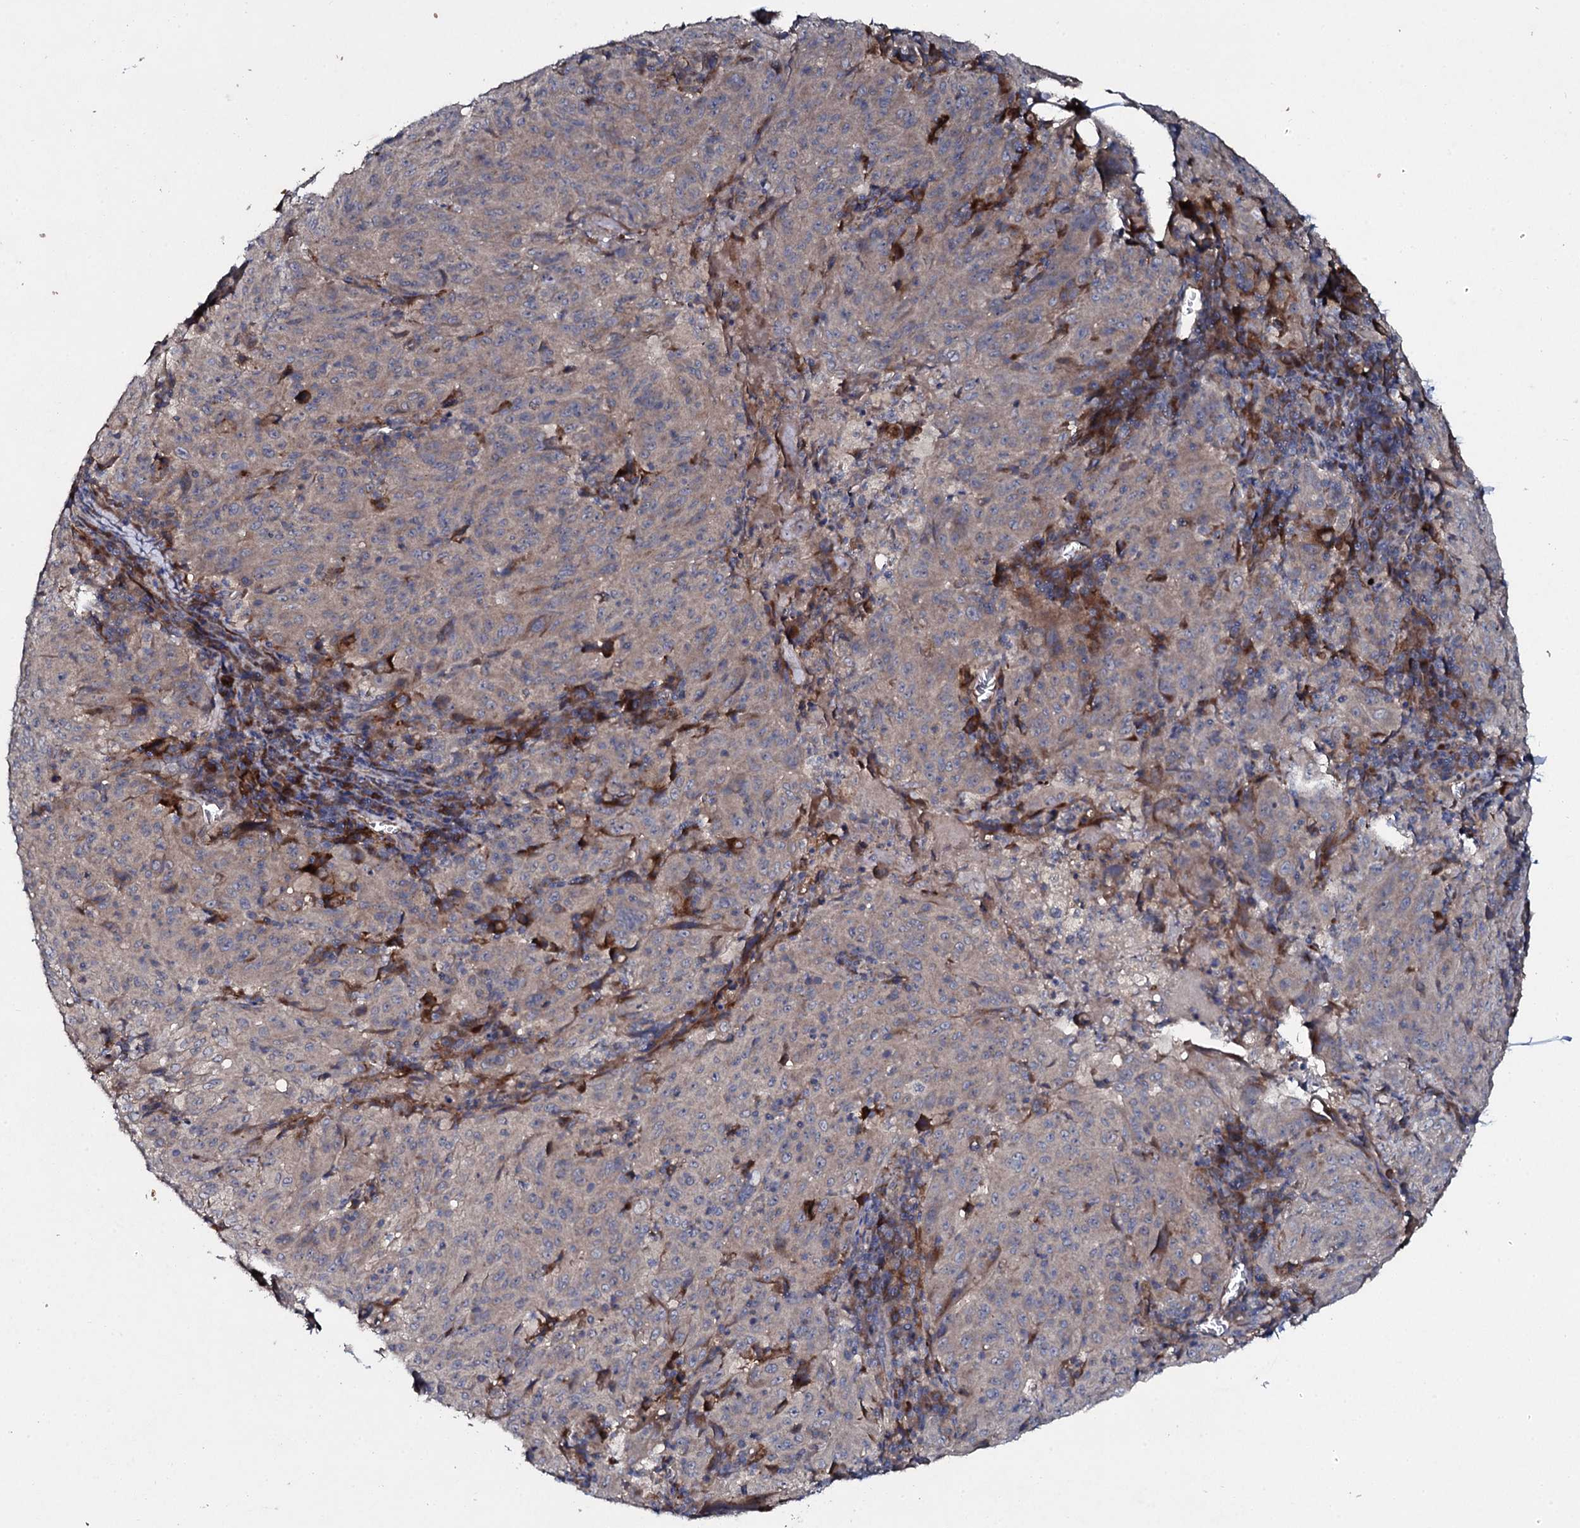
{"staining": {"intensity": "weak", "quantity": "25%-75%", "location": "cytoplasmic/membranous"}, "tissue": "pancreatic cancer", "cell_type": "Tumor cells", "image_type": "cancer", "snomed": [{"axis": "morphology", "description": "Adenocarcinoma, NOS"}, {"axis": "topography", "description": "Pancreas"}], "caption": "Protein expression analysis of pancreatic adenocarcinoma demonstrates weak cytoplasmic/membranous staining in about 25%-75% of tumor cells.", "gene": "LRRC28", "patient": {"sex": "male", "age": 63}}